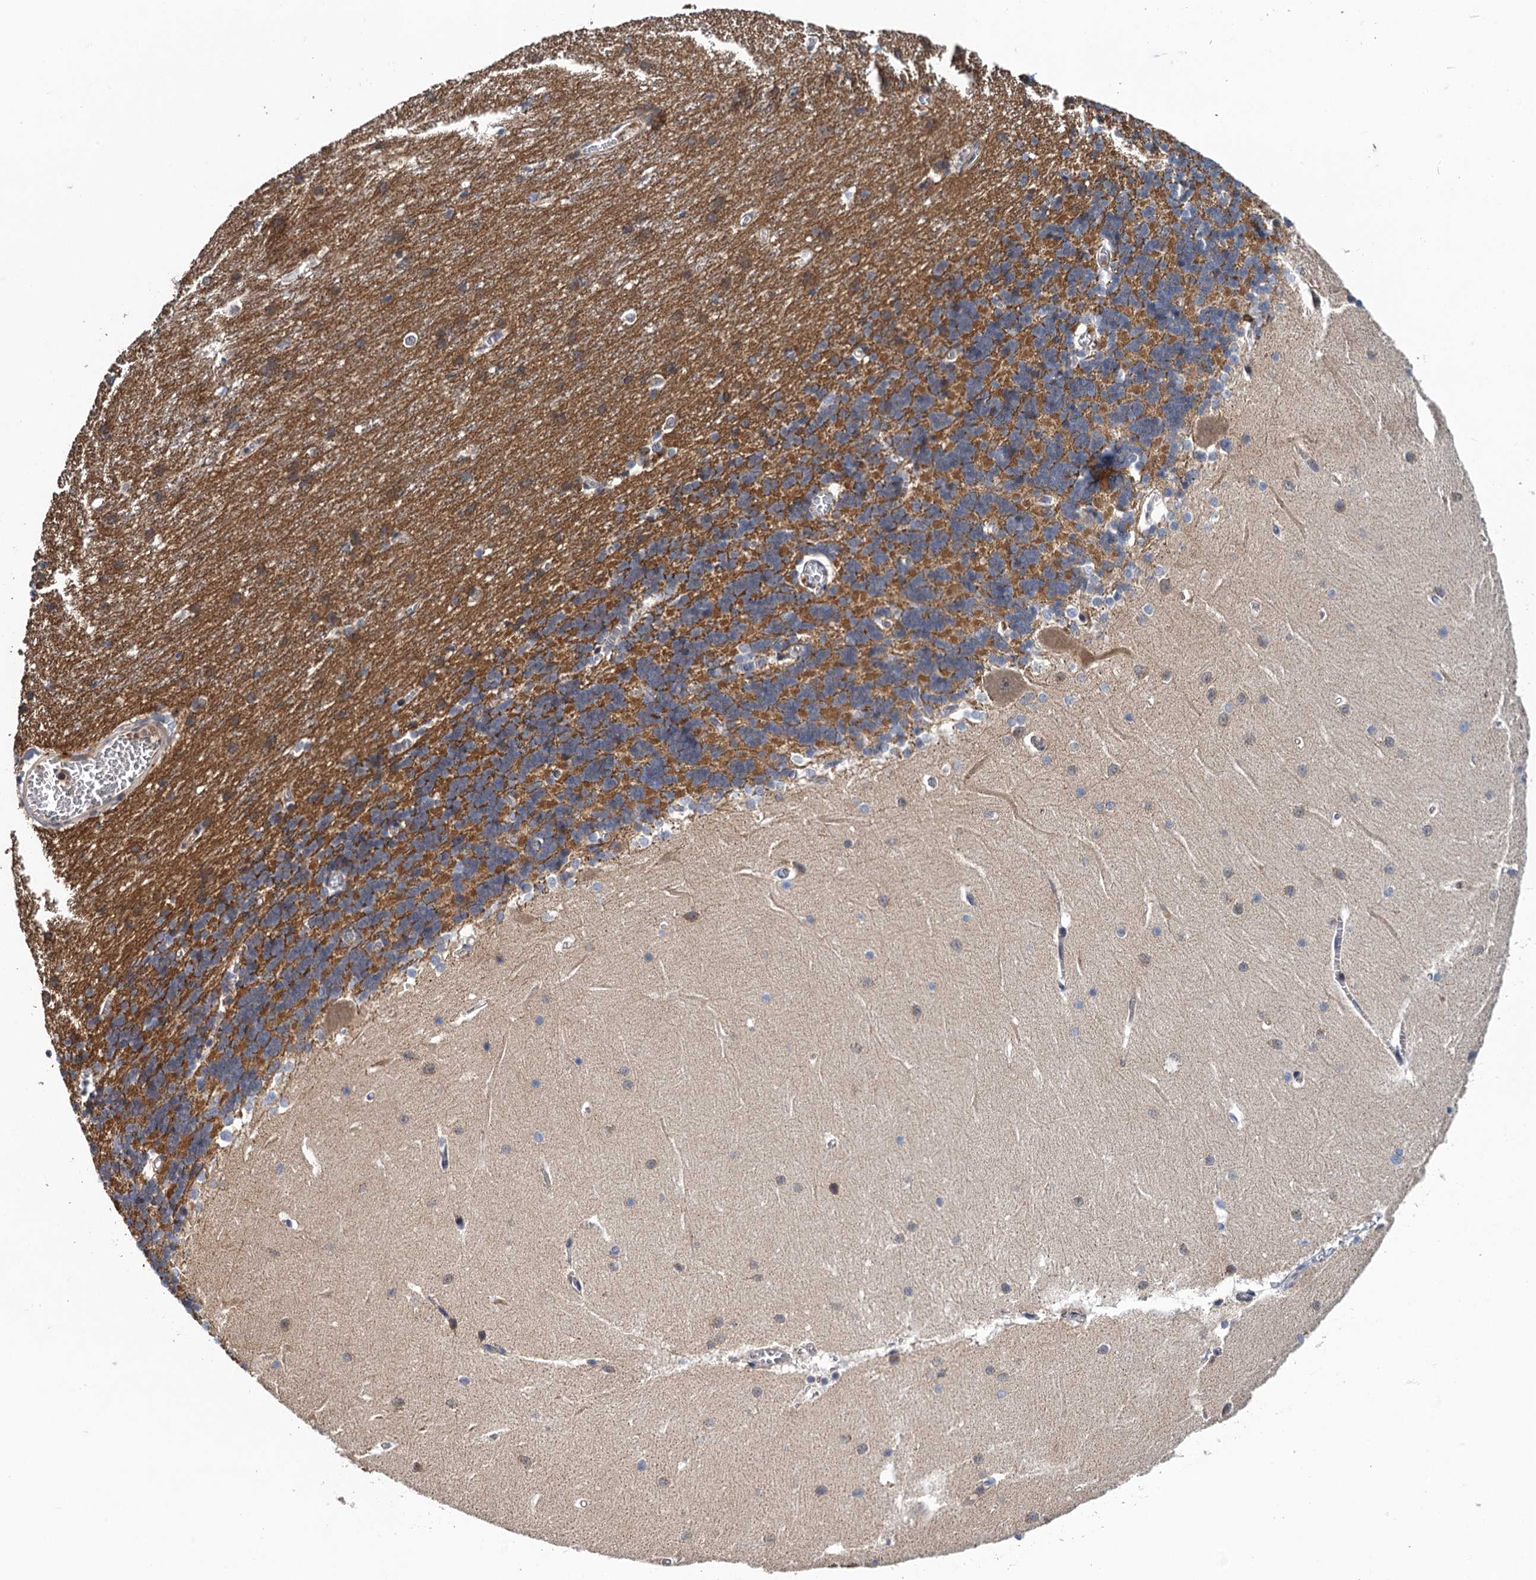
{"staining": {"intensity": "moderate", "quantity": "25%-75%", "location": "cytoplasmic/membranous"}, "tissue": "cerebellum", "cell_type": "Cells in granular layer", "image_type": "normal", "snomed": [{"axis": "morphology", "description": "Normal tissue, NOS"}, {"axis": "topography", "description": "Cerebellum"}], "caption": "Cerebellum stained with immunohistochemistry exhibits moderate cytoplasmic/membranous staining in about 25%-75% of cells in granular layer.", "gene": "MDM1", "patient": {"sex": "male", "age": 37}}